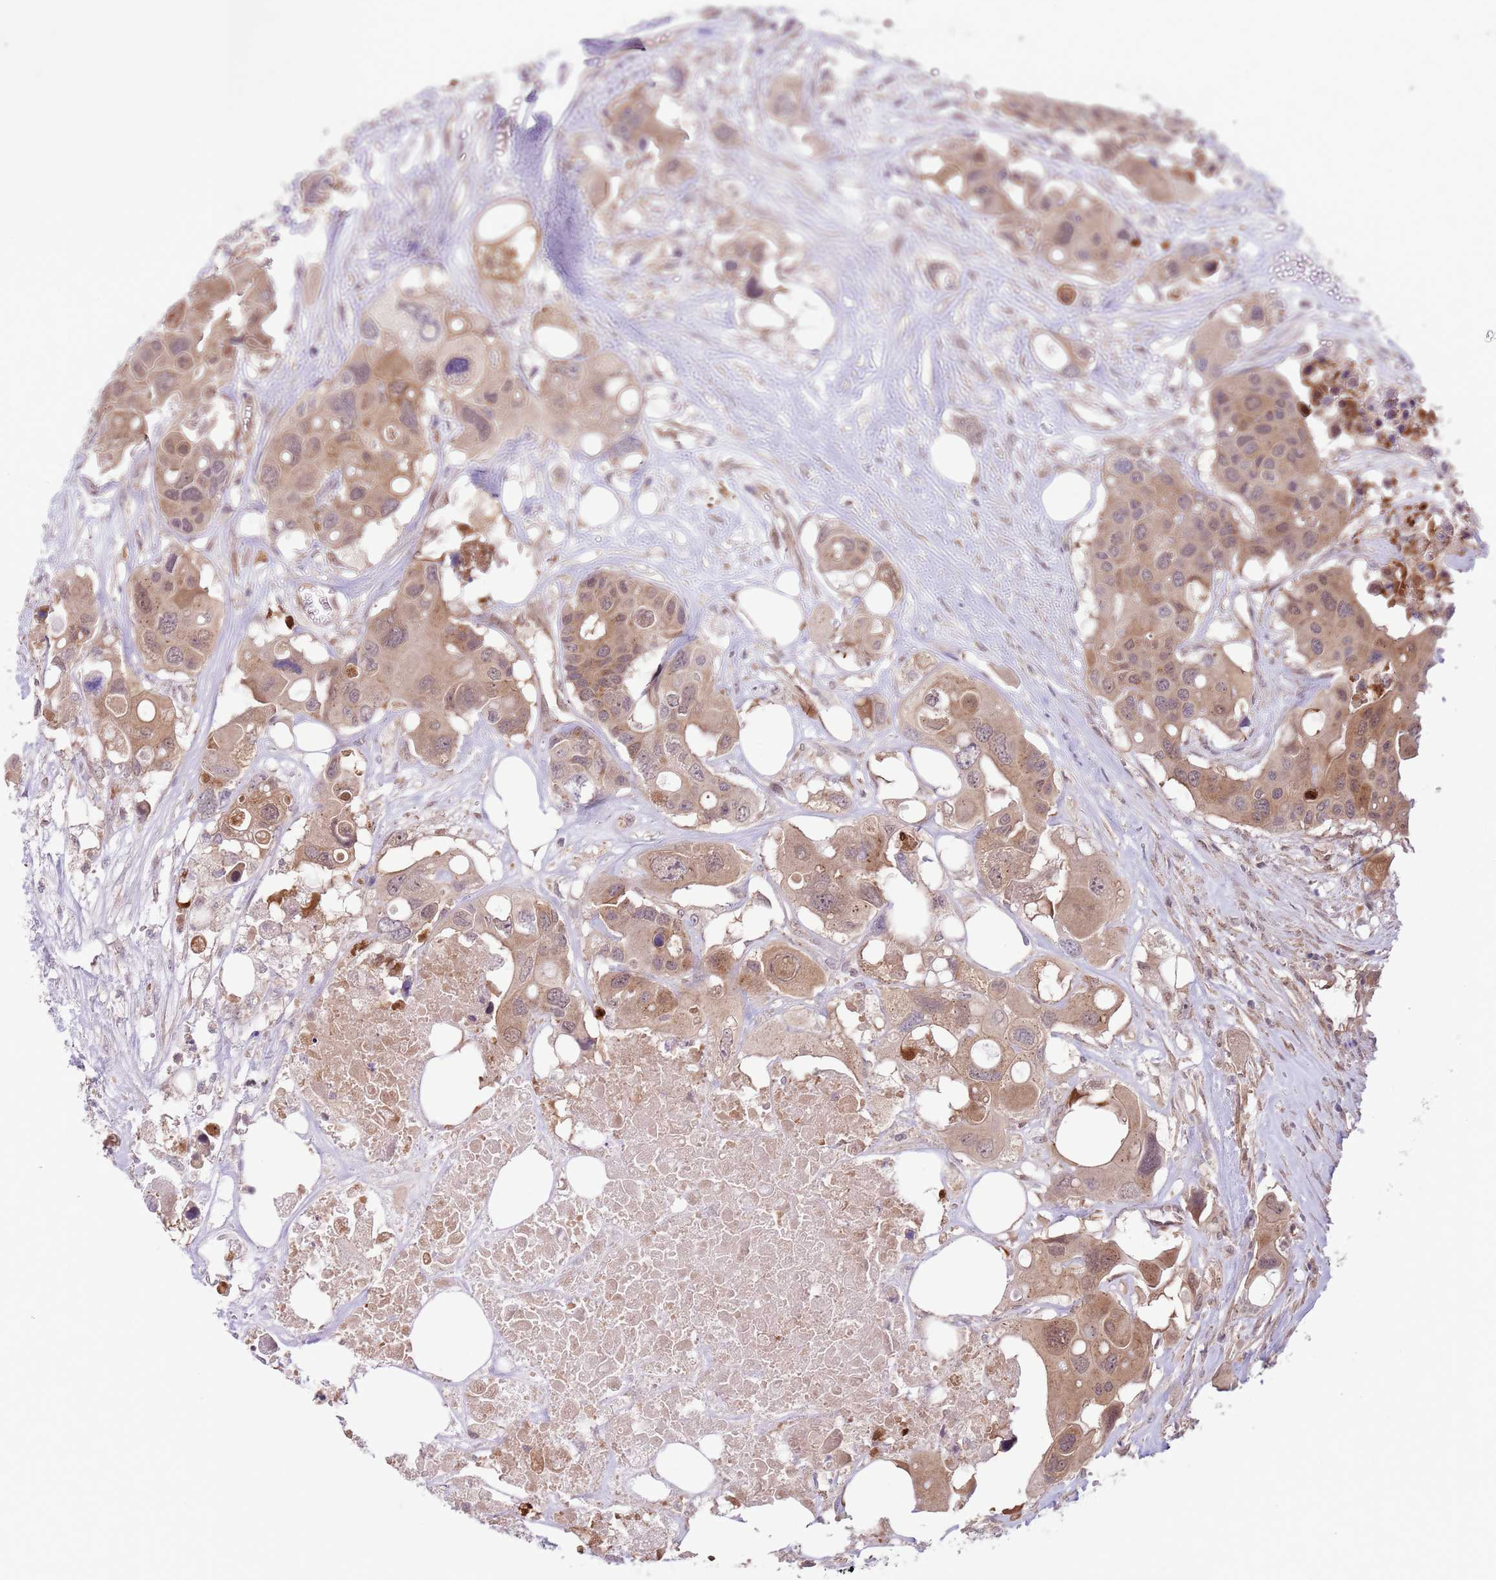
{"staining": {"intensity": "weak", "quantity": ">75%", "location": "cytoplasmic/membranous,nuclear"}, "tissue": "colorectal cancer", "cell_type": "Tumor cells", "image_type": "cancer", "snomed": [{"axis": "morphology", "description": "Adenocarcinoma, NOS"}, {"axis": "topography", "description": "Colon"}], "caption": "This is an image of IHC staining of colorectal adenocarcinoma, which shows weak staining in the cytoplasmic/membranous and nuclear of tumor cells.", "gene": "COPE", "patient": {"sex": "male", "age": 77}}